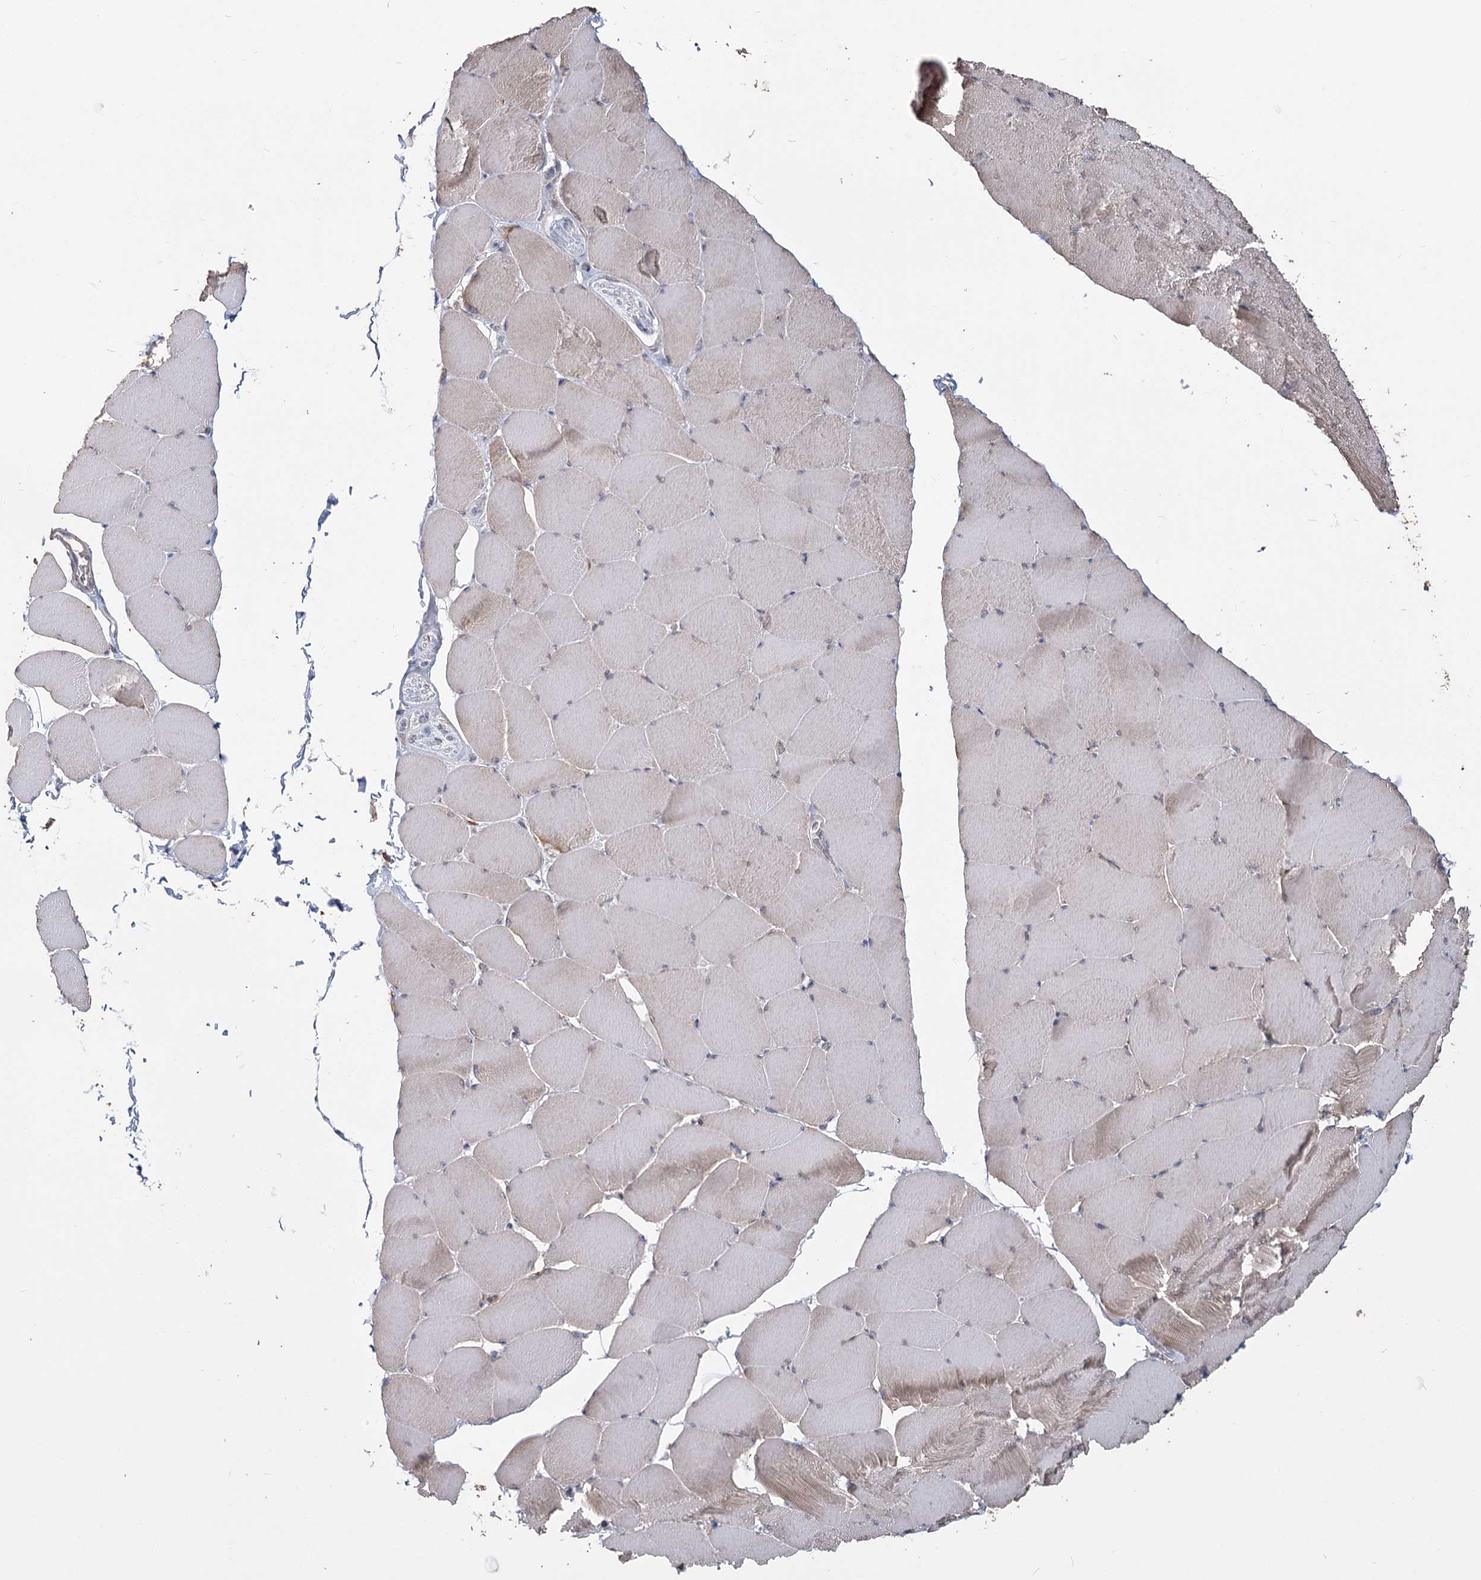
{"staining": {"intensity": "weak", "quantity": "<25%", "location": "cytoplasmic/membranous"}, "tissue": "skeletal muscle", "cell_type": "Myocytes", "image_type": "normal", "snomed": [{"axis": "morphology", "description": "Normal tissue, NOS"}, {"axis": "topography", "description": "Skeletal muscle"}], "caption": "Photomicrograph shows no significant protein staining in myocytes of benign skeletal muscle.", "gene": "ZCCHC9", "patient": {"sex": "male", "age": 62}}